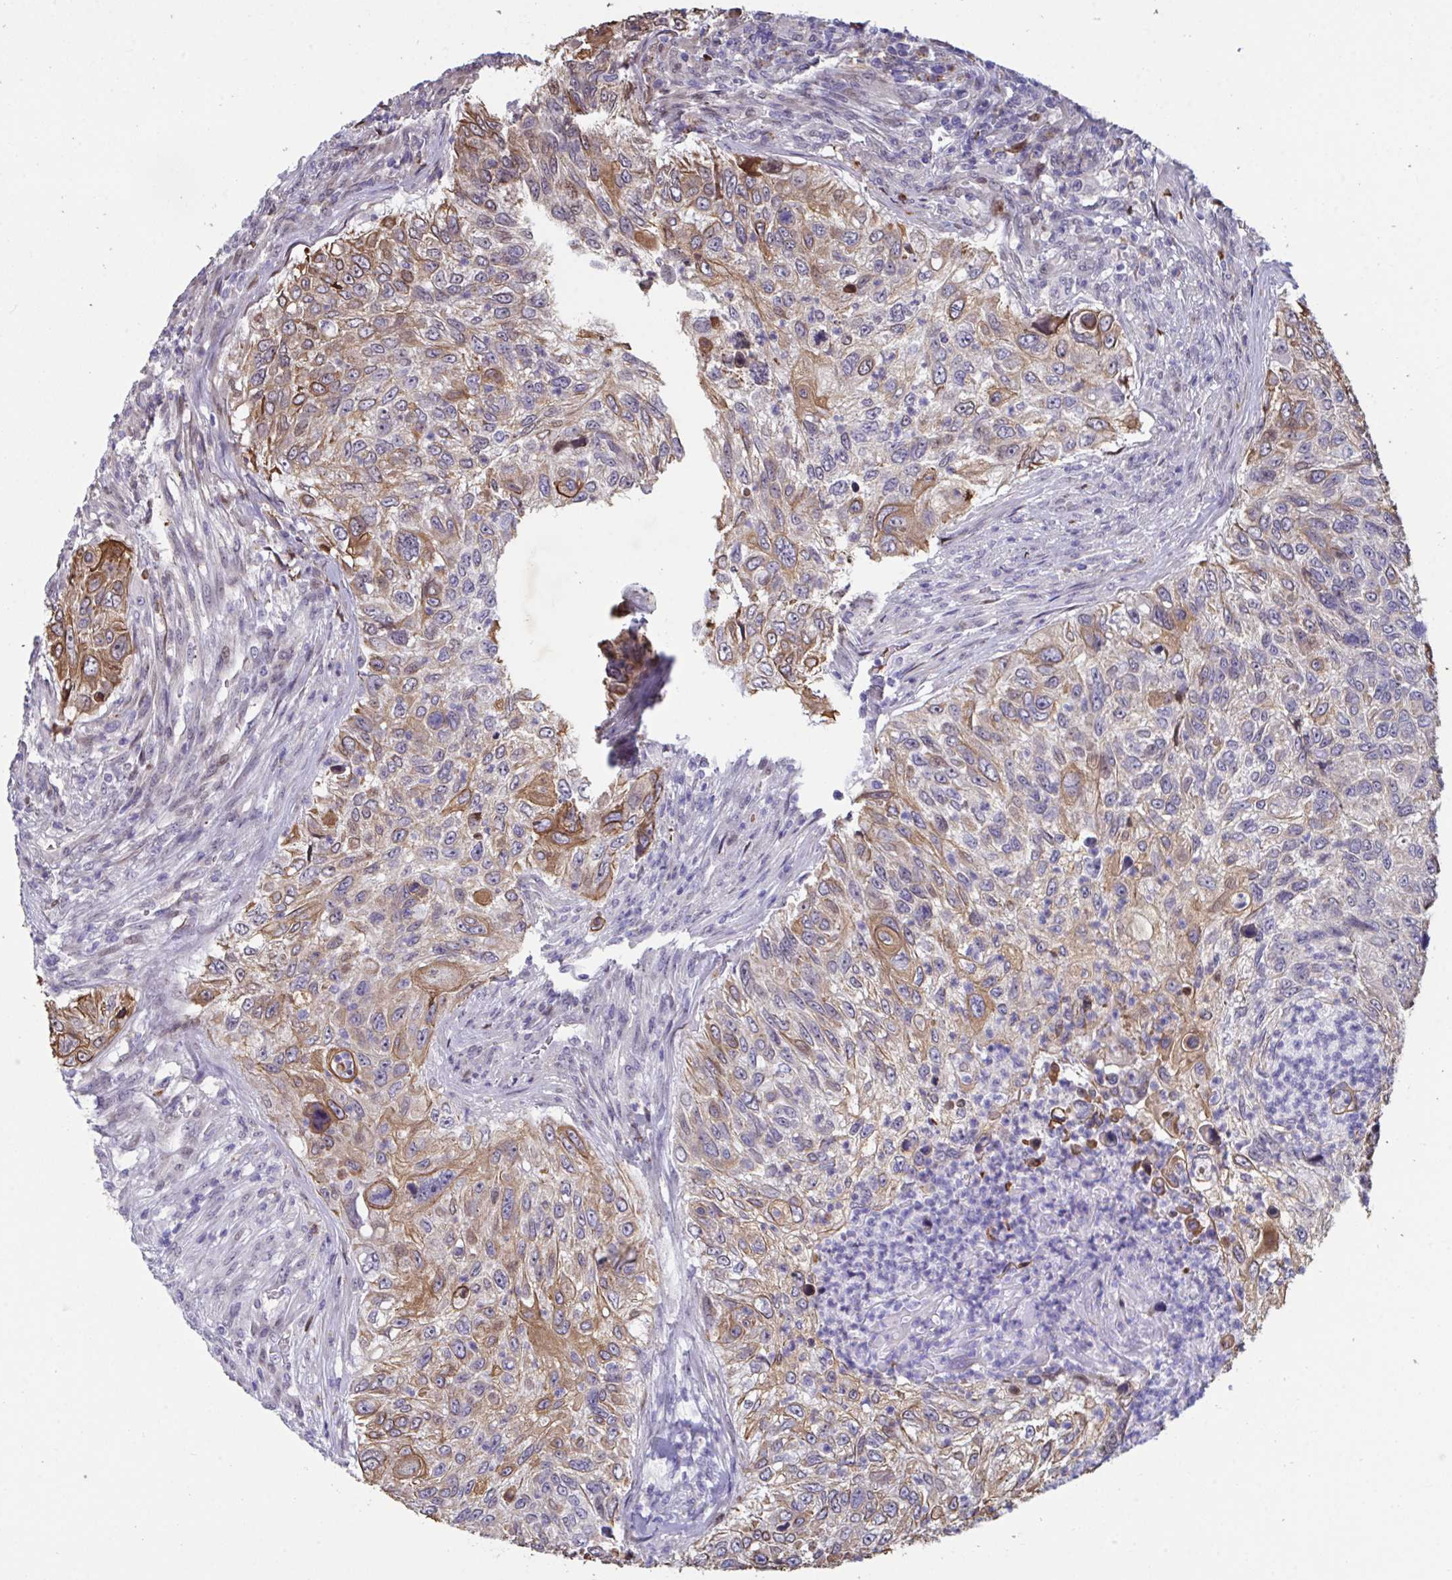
{"staining": {"intensity": "moderate", "quantity": "25%-75%", "location": "cytoplasmic/membranous"}, "tissue": "urothelial cancer", "cell_type": "Tumor cells", "image_type": "cancer", "snomed": [{"axis": "morphology", "description": "Urothelial carcinoma, High grade"}, {"axis": "topography", "description": "Urinary bladder"}], "caption": "An IHC histopathology image of tumor tissue is shown. Protein staining in brown shows moderate cytoplasmic/membranous positivity in urothelial carcinoma (high-grade) within tumor cells. The protein of interest is stained brown, and the nuclei are stained in blue (DAB IHC with brightfield microscopy, high magnification).", "gene": "PELI2", "patient": {"sex": "female", "age": 60}}